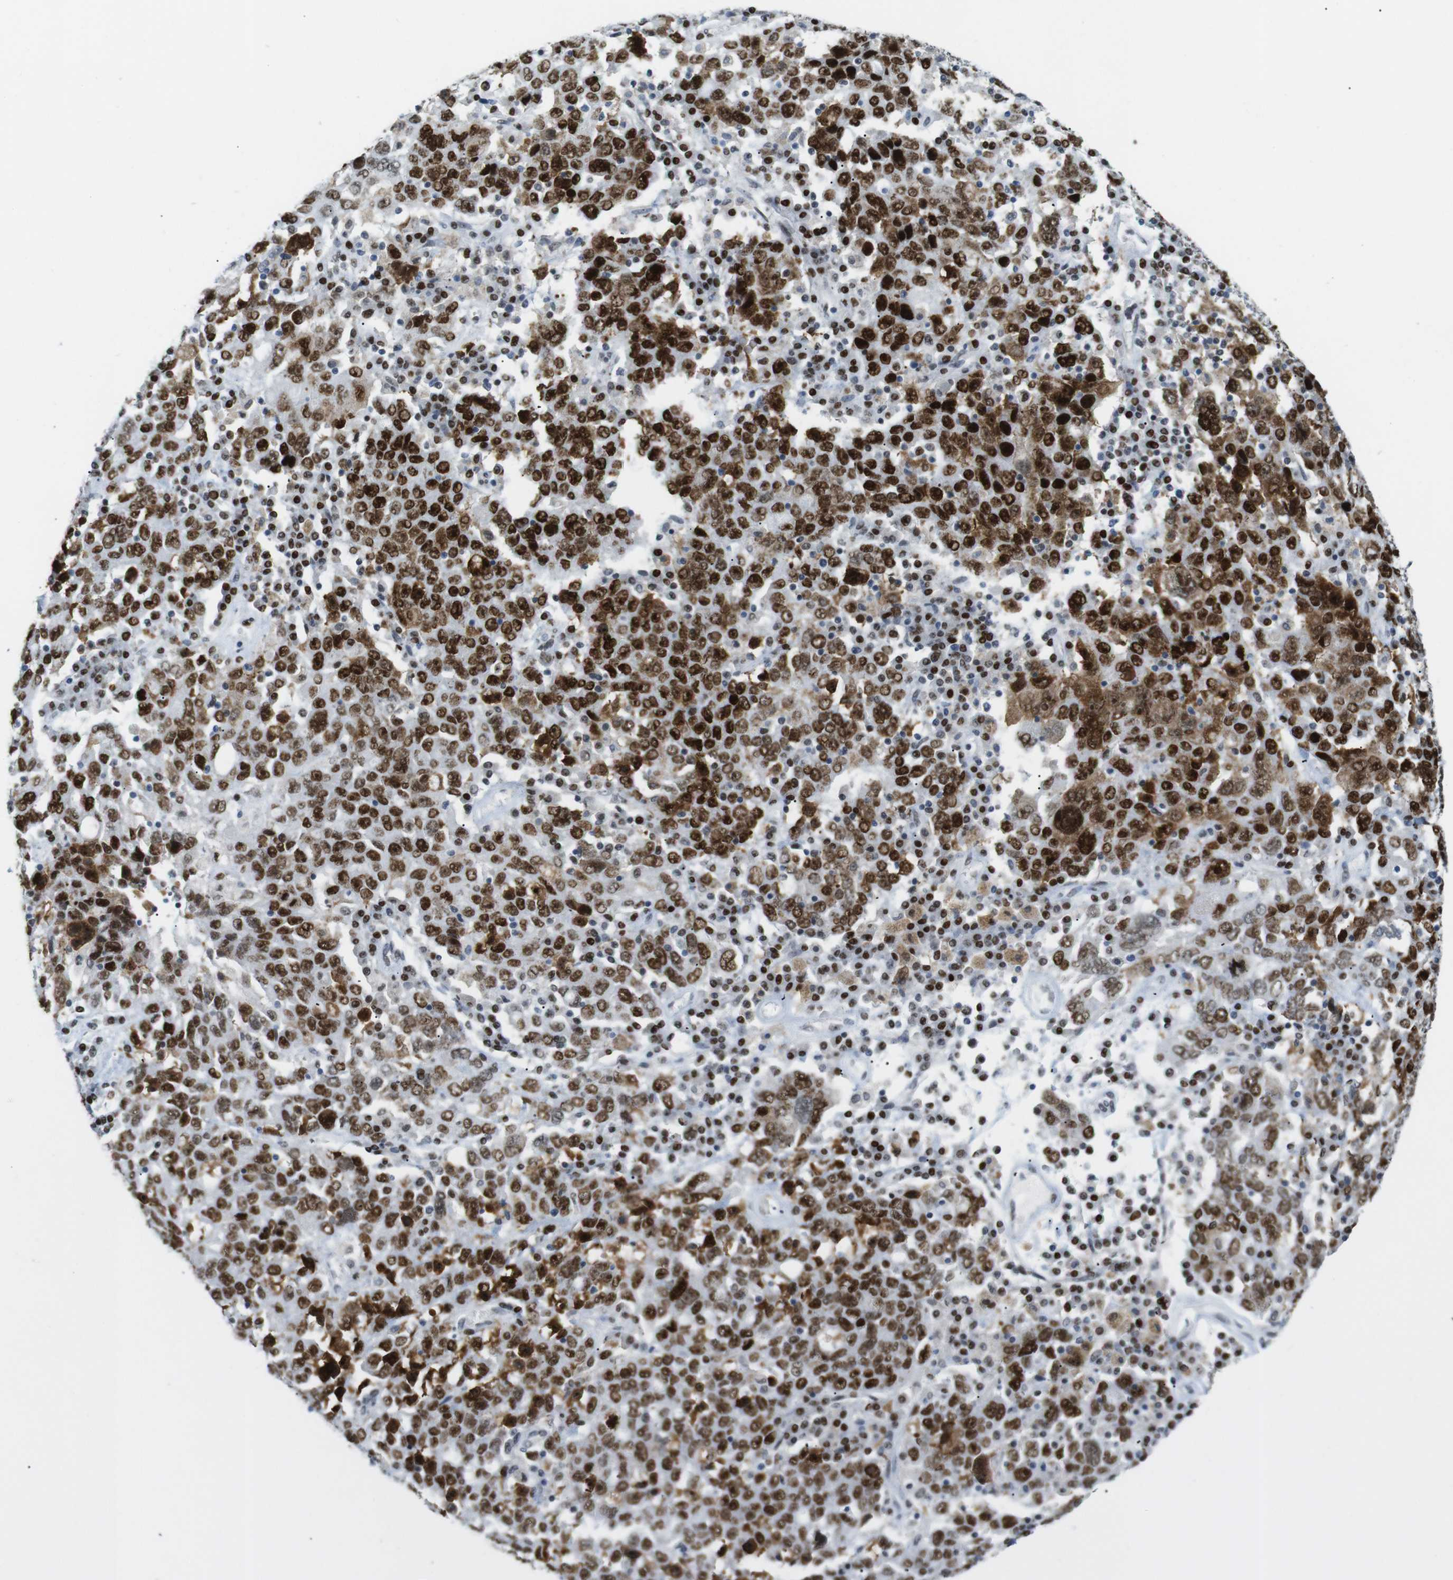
{"staining": {"intensity": "strong", "quantity": ">75%", "location": "nuclear"}, "tissue": "ovarian cancer", "cell_type": "Tumor cells", "image_type": "cancer", "snomed": [{"axis": "morphology", "description": "Carcinoma, endometroid"}, {"axis": "topography", "description": "Ovary"}], "caption": "A brown stain labels strong nuclear positivity of a protein in human ovarian cancer (endometroid carcinoma) tumor cells.", "gene": "RIOX2", "patient": {"sex": "female", "age": 62}}